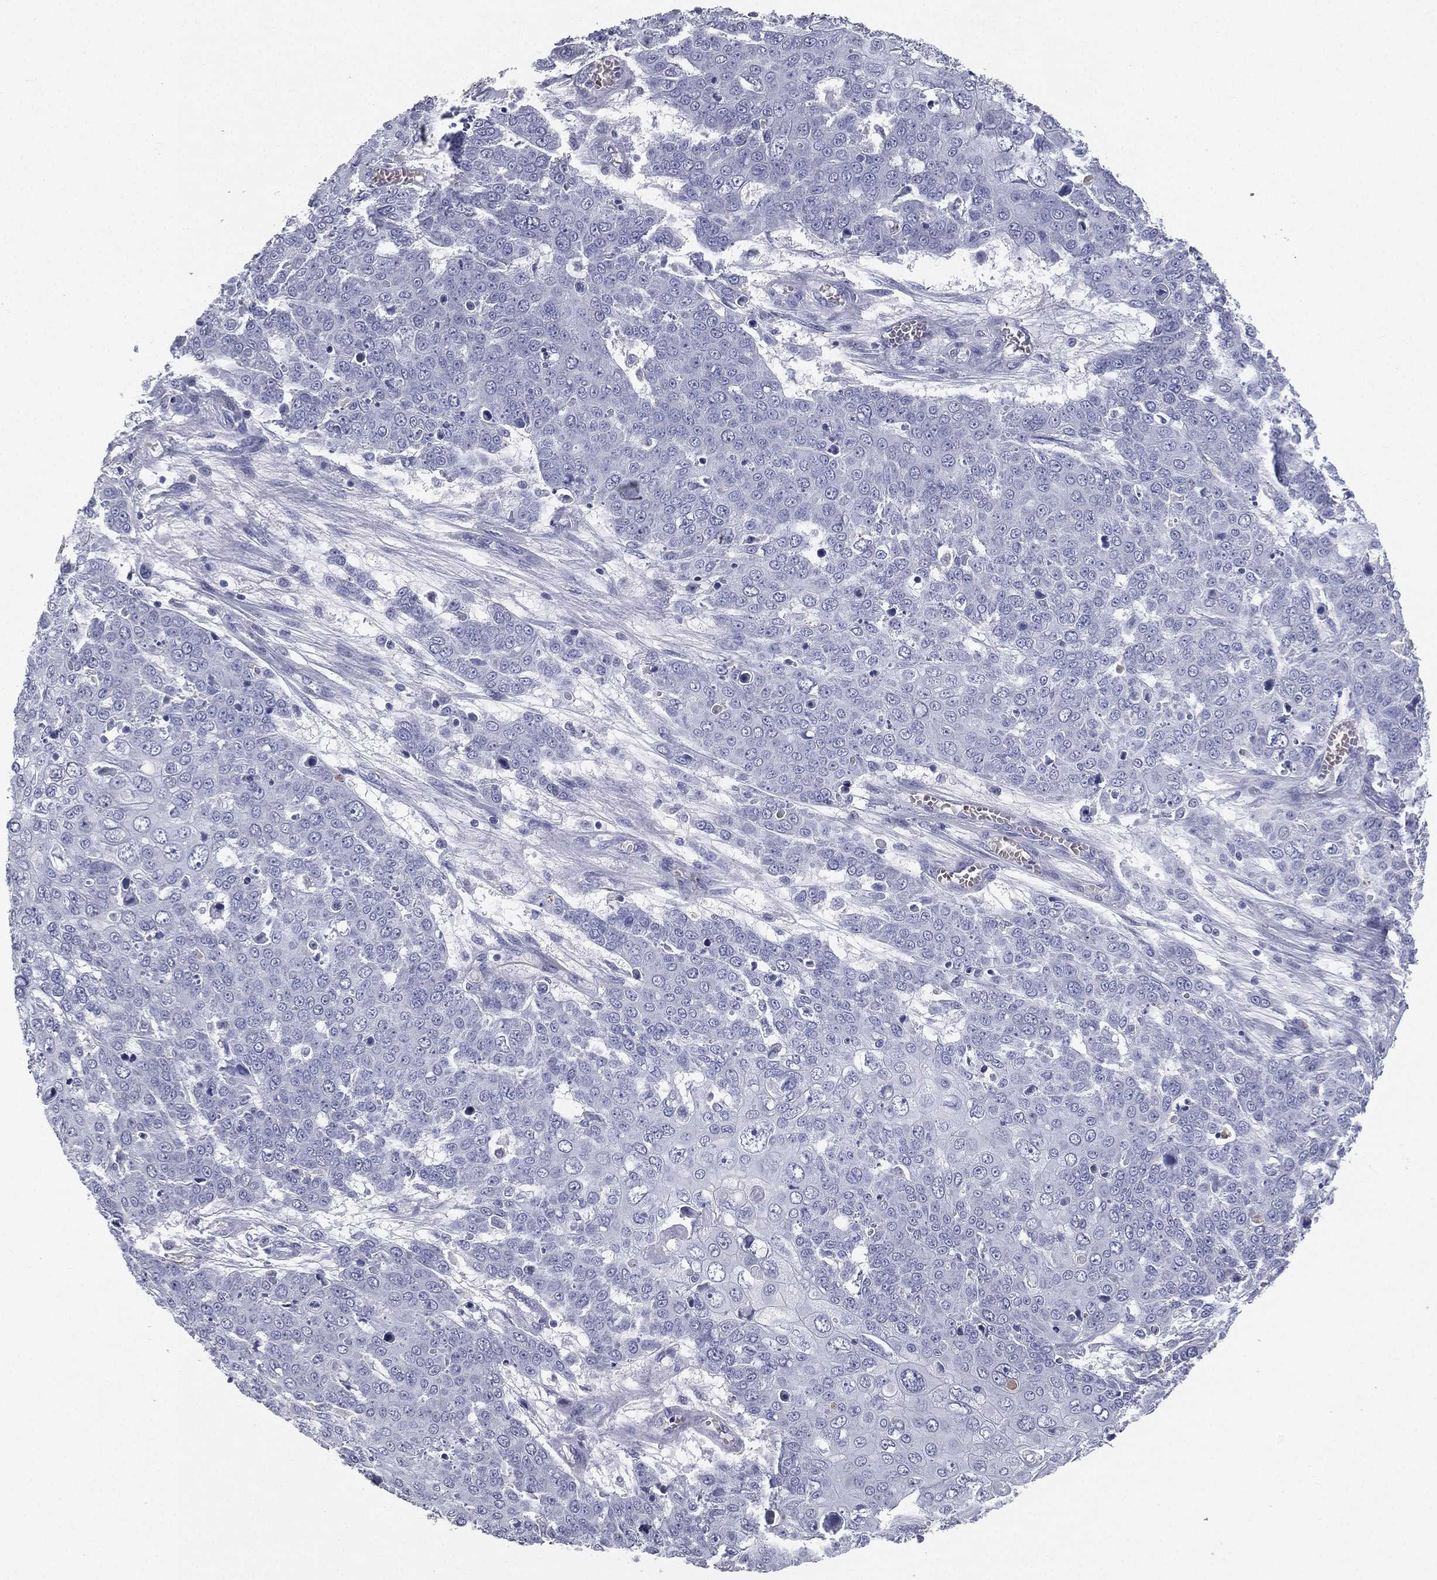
{"staining": {"intensity": "negative", "quantity": "none", "location": "none"}, "tissue": "skin cancer", "cell_type": "Tumor cells", "image_type": "cancer", "snomed": [{"axis": "morphology", "description": "Squamous cell carcinoma, NOS"}, {"axis": "topography", "description": "Skin"}], "caption": "DAB immunohistochemical staining of skin squamous cell carcinoma shows no significant expression in tumor cells.", "gene": "ESX1", "patient": {"sex": "male", "age": 71}}